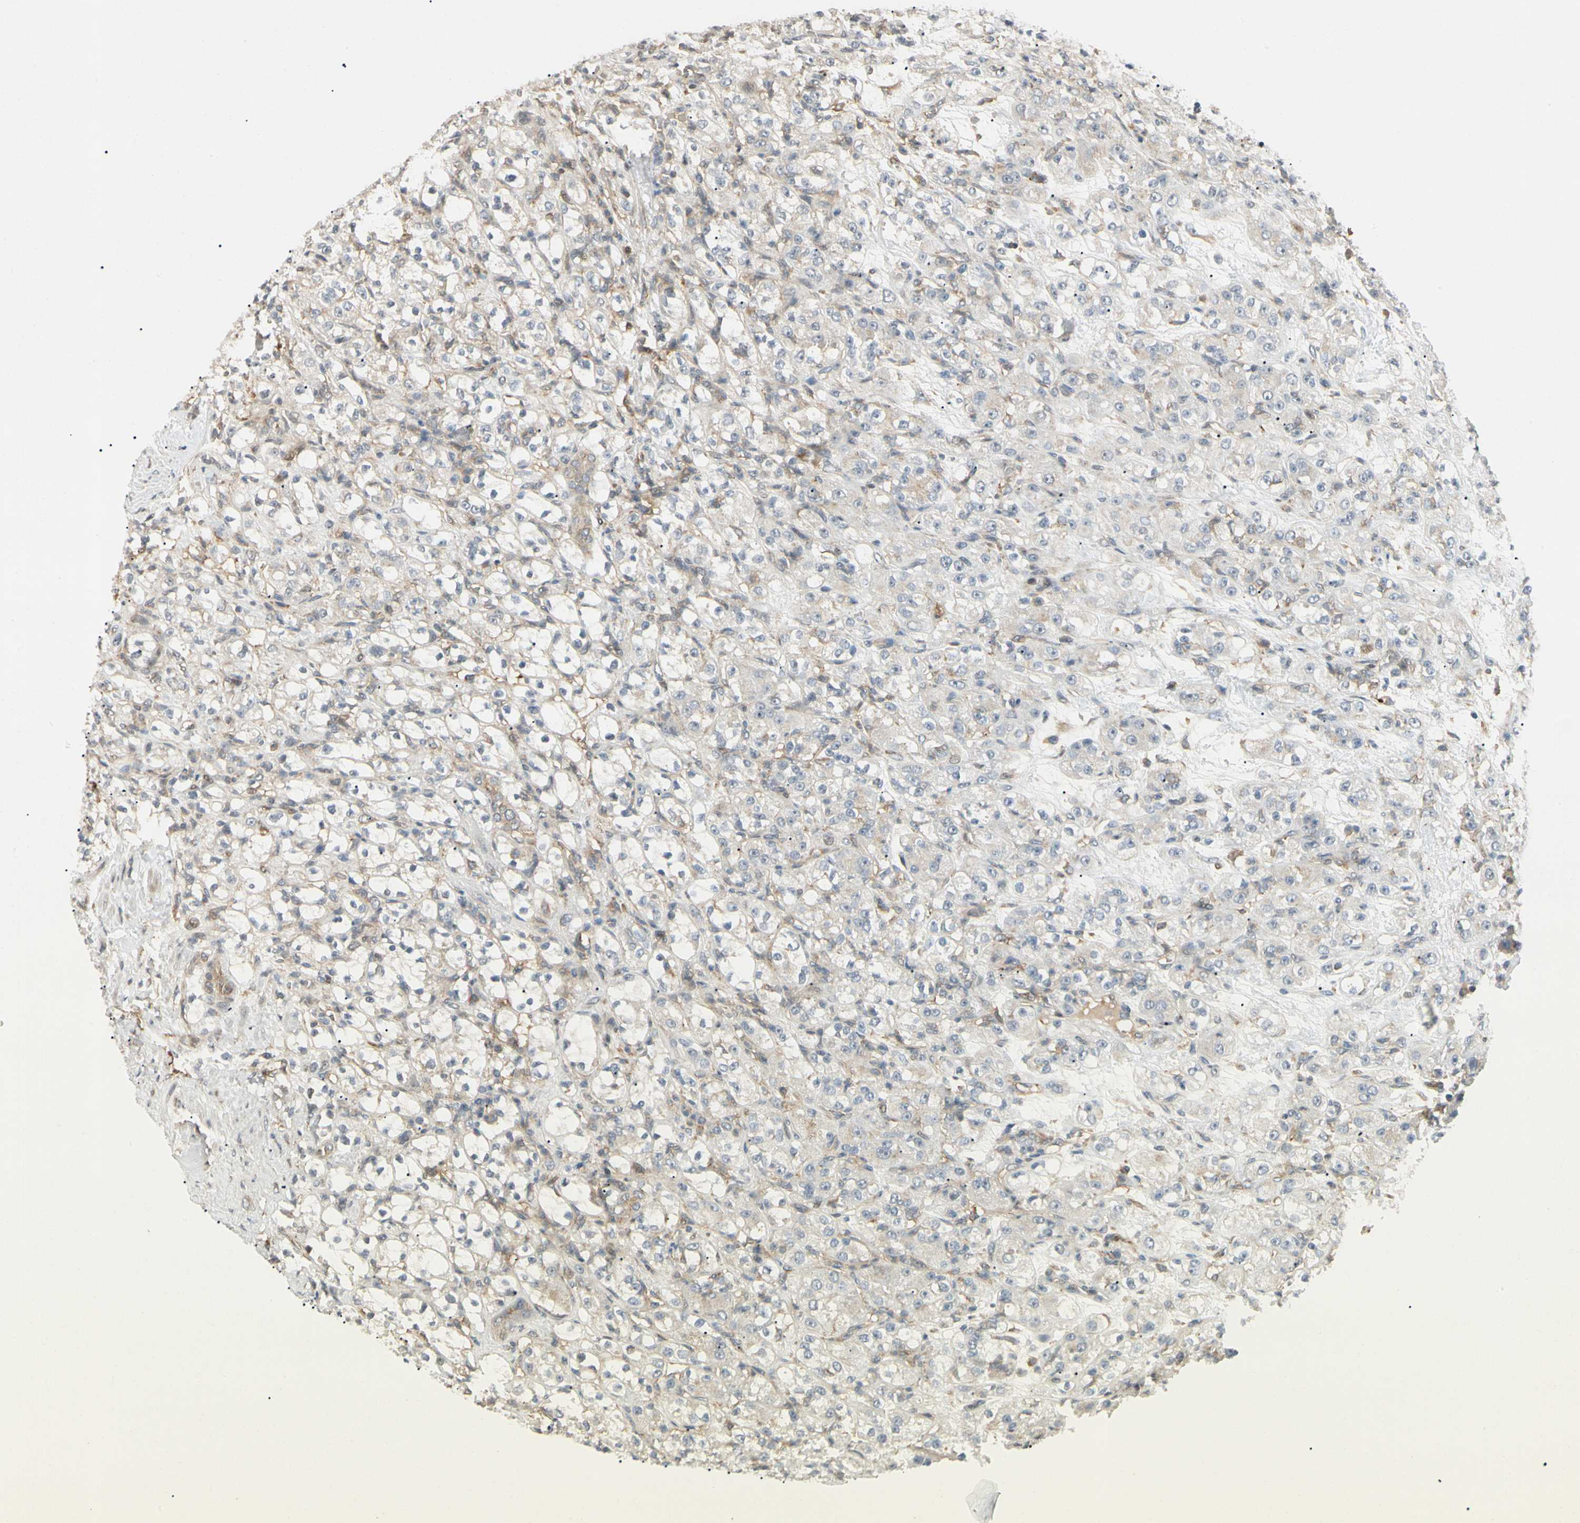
{"staining": {"intensity": "negative", "quantity": "none", "location": "none"}, "tissue": "renal cancer", "cell_type": "Tumor cells", "image_type": "cancer", "snomed": [{"axis": "morphology", "description": "Normal tissue, NOS"}, {"axis": "morphology", "description": "Adenocarcinoma, NOS"}, {"axis": "topography", "description": "Kidney"}], "caption": "Immunohistochemistry (IHC) micrograph of neoplastic tissue: renal cancer stained with DAB displays no significant protein expression in tumor cells.", "gene": "FNDC3B", "patient": {"sex": "male", "age": 61}}